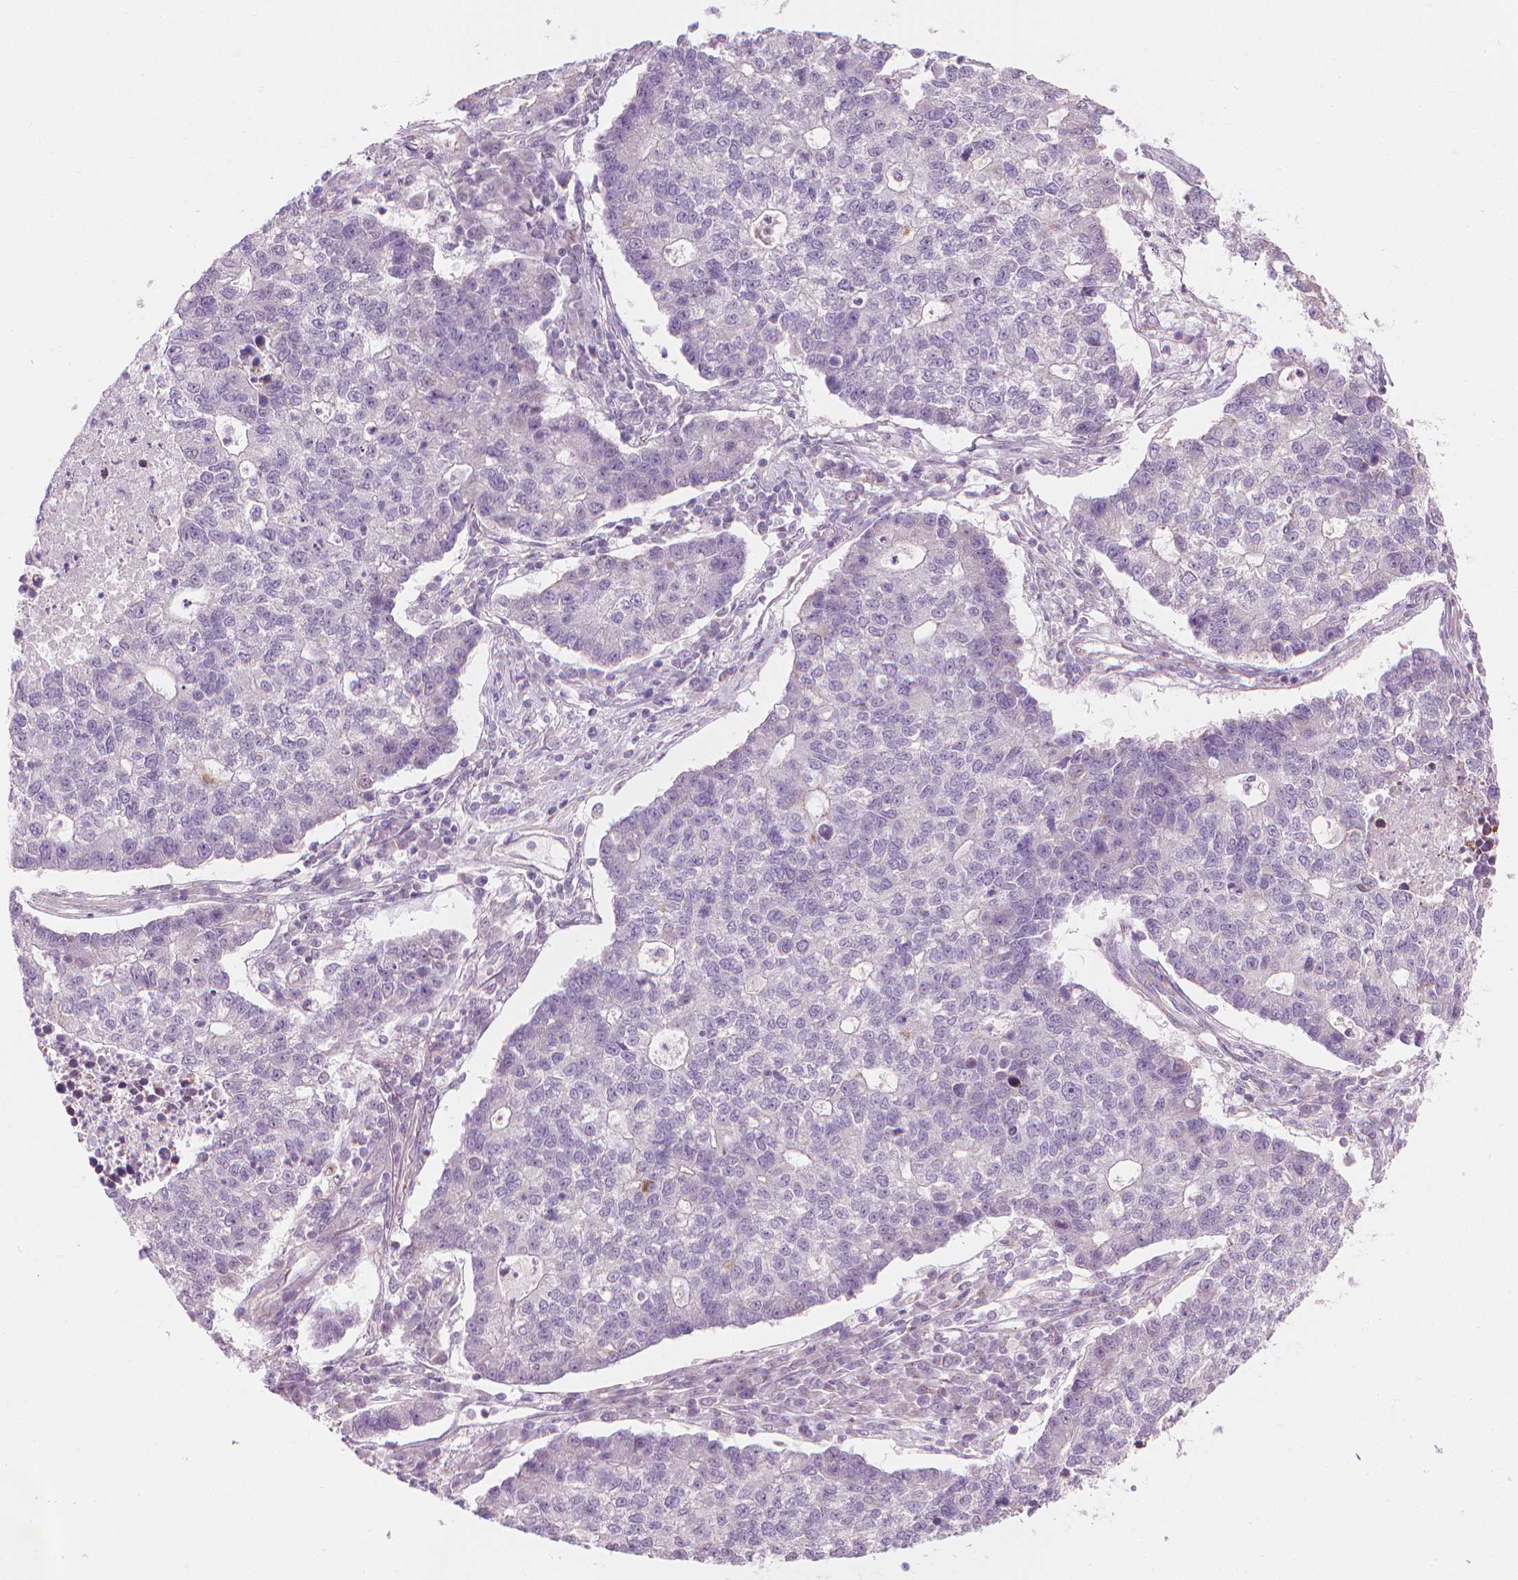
{"staining": {"intensity": "negative", "quantity": "none", "location": "none"}, "tissue": "lung cancer", "cell_type": "Tumor cells", "image_type": "cancer", "snomed": [{"axis": "morphology", "description": "Adenocarcinoma, NOS"}, {"axis": "topography", "description": "Lung"}], "caption": "The image shows no staining of tumor cells in lung cancer (adenocarcinoma).", "gene": "CFAP126", "patient": {"sex": "male", "age": 57}}